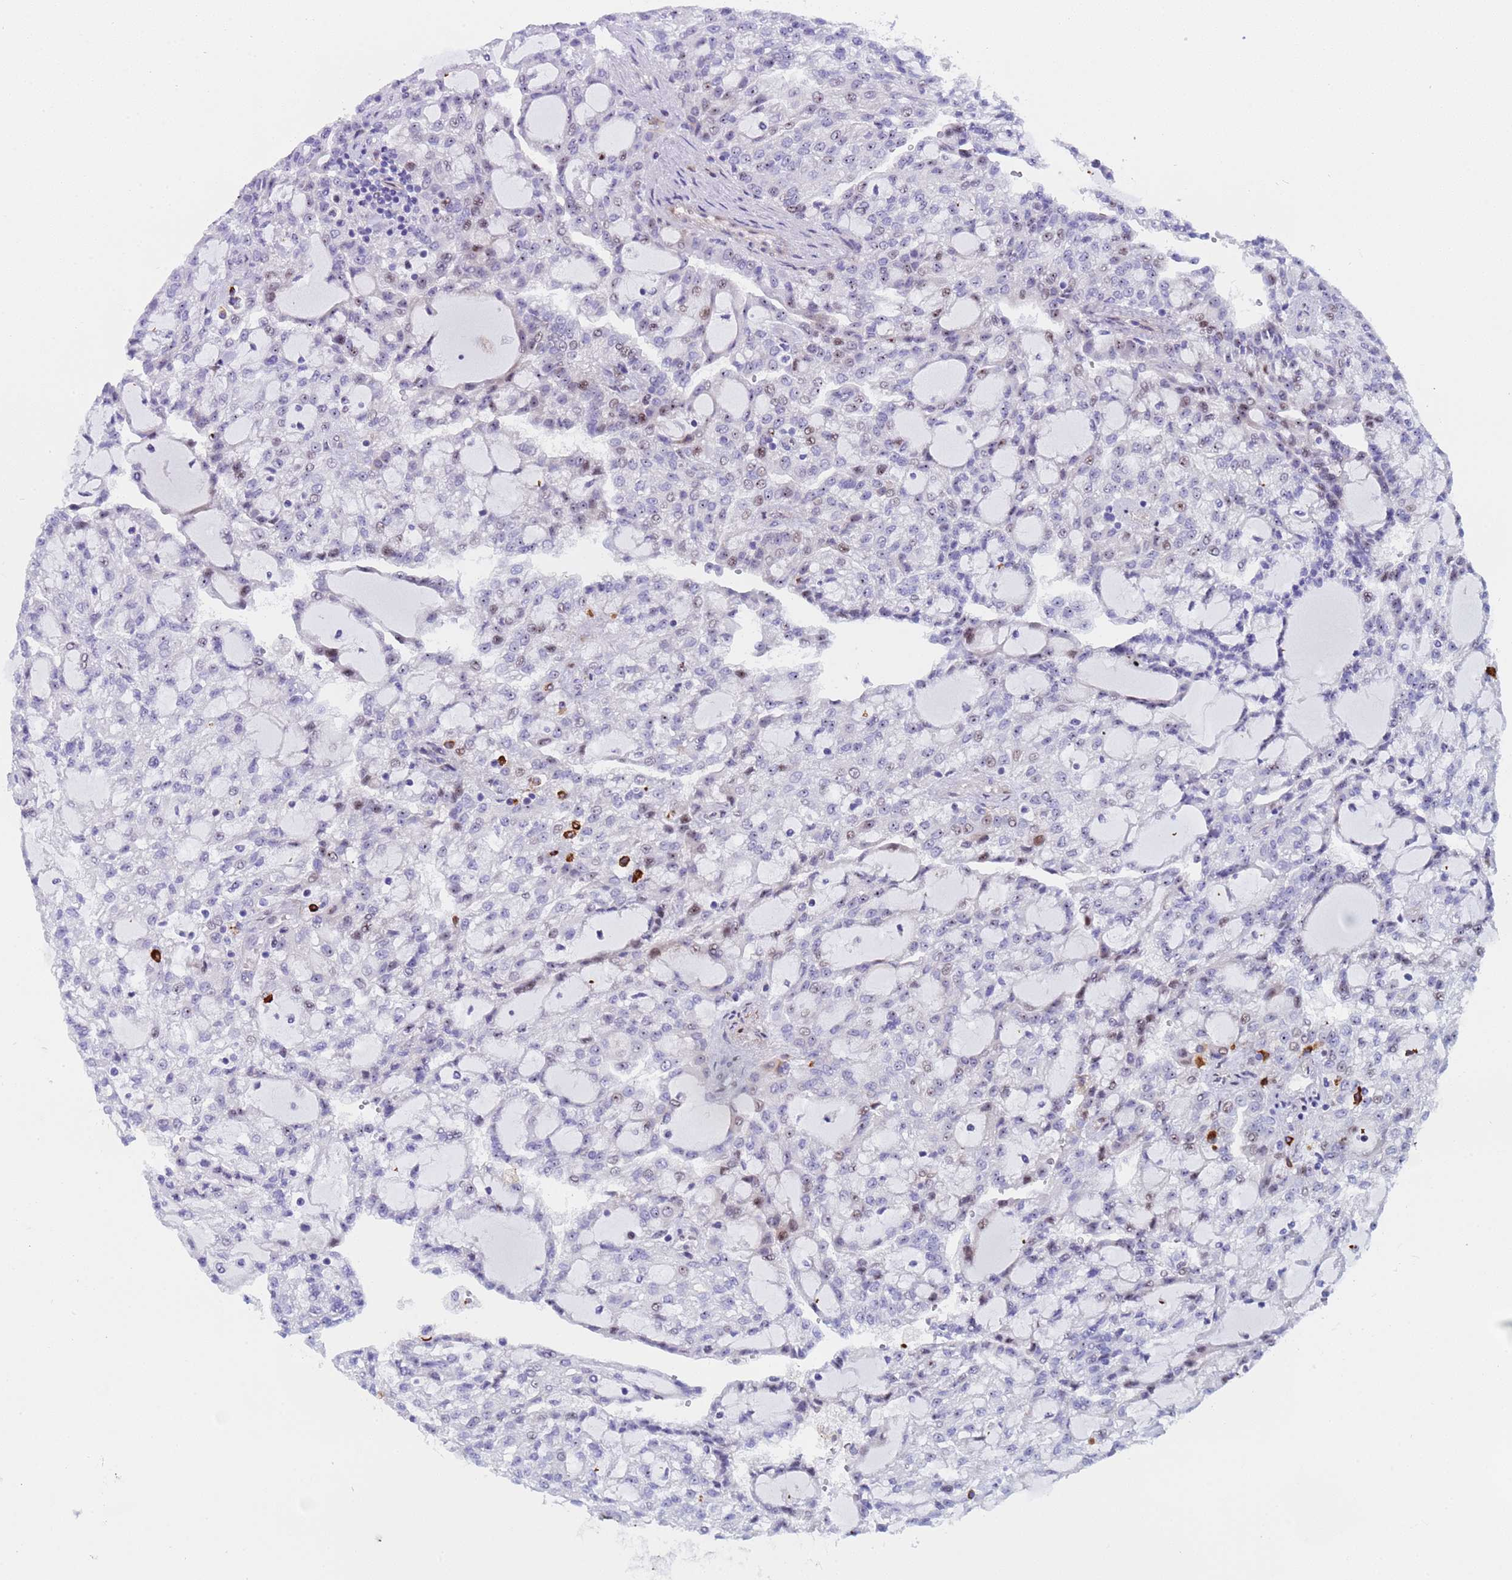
{"staining": {"intensity": "weak", "quantity": "<25%", "location": "nuclear"}, "tissue": "renal cancer", "cell_type": "Tumor cells", "image_type": "cancer", "snomed": [{"axis": "morphology", "description": "Adenocarcinoma, NOS"}, {"axis": "topography", "description": "Kidney"}], "caption": "There is no significant positivity in tumor cells of adenocarcinoma (renal).", "gene": "POP5", "patient": {"sex": "male", "age": 63}}